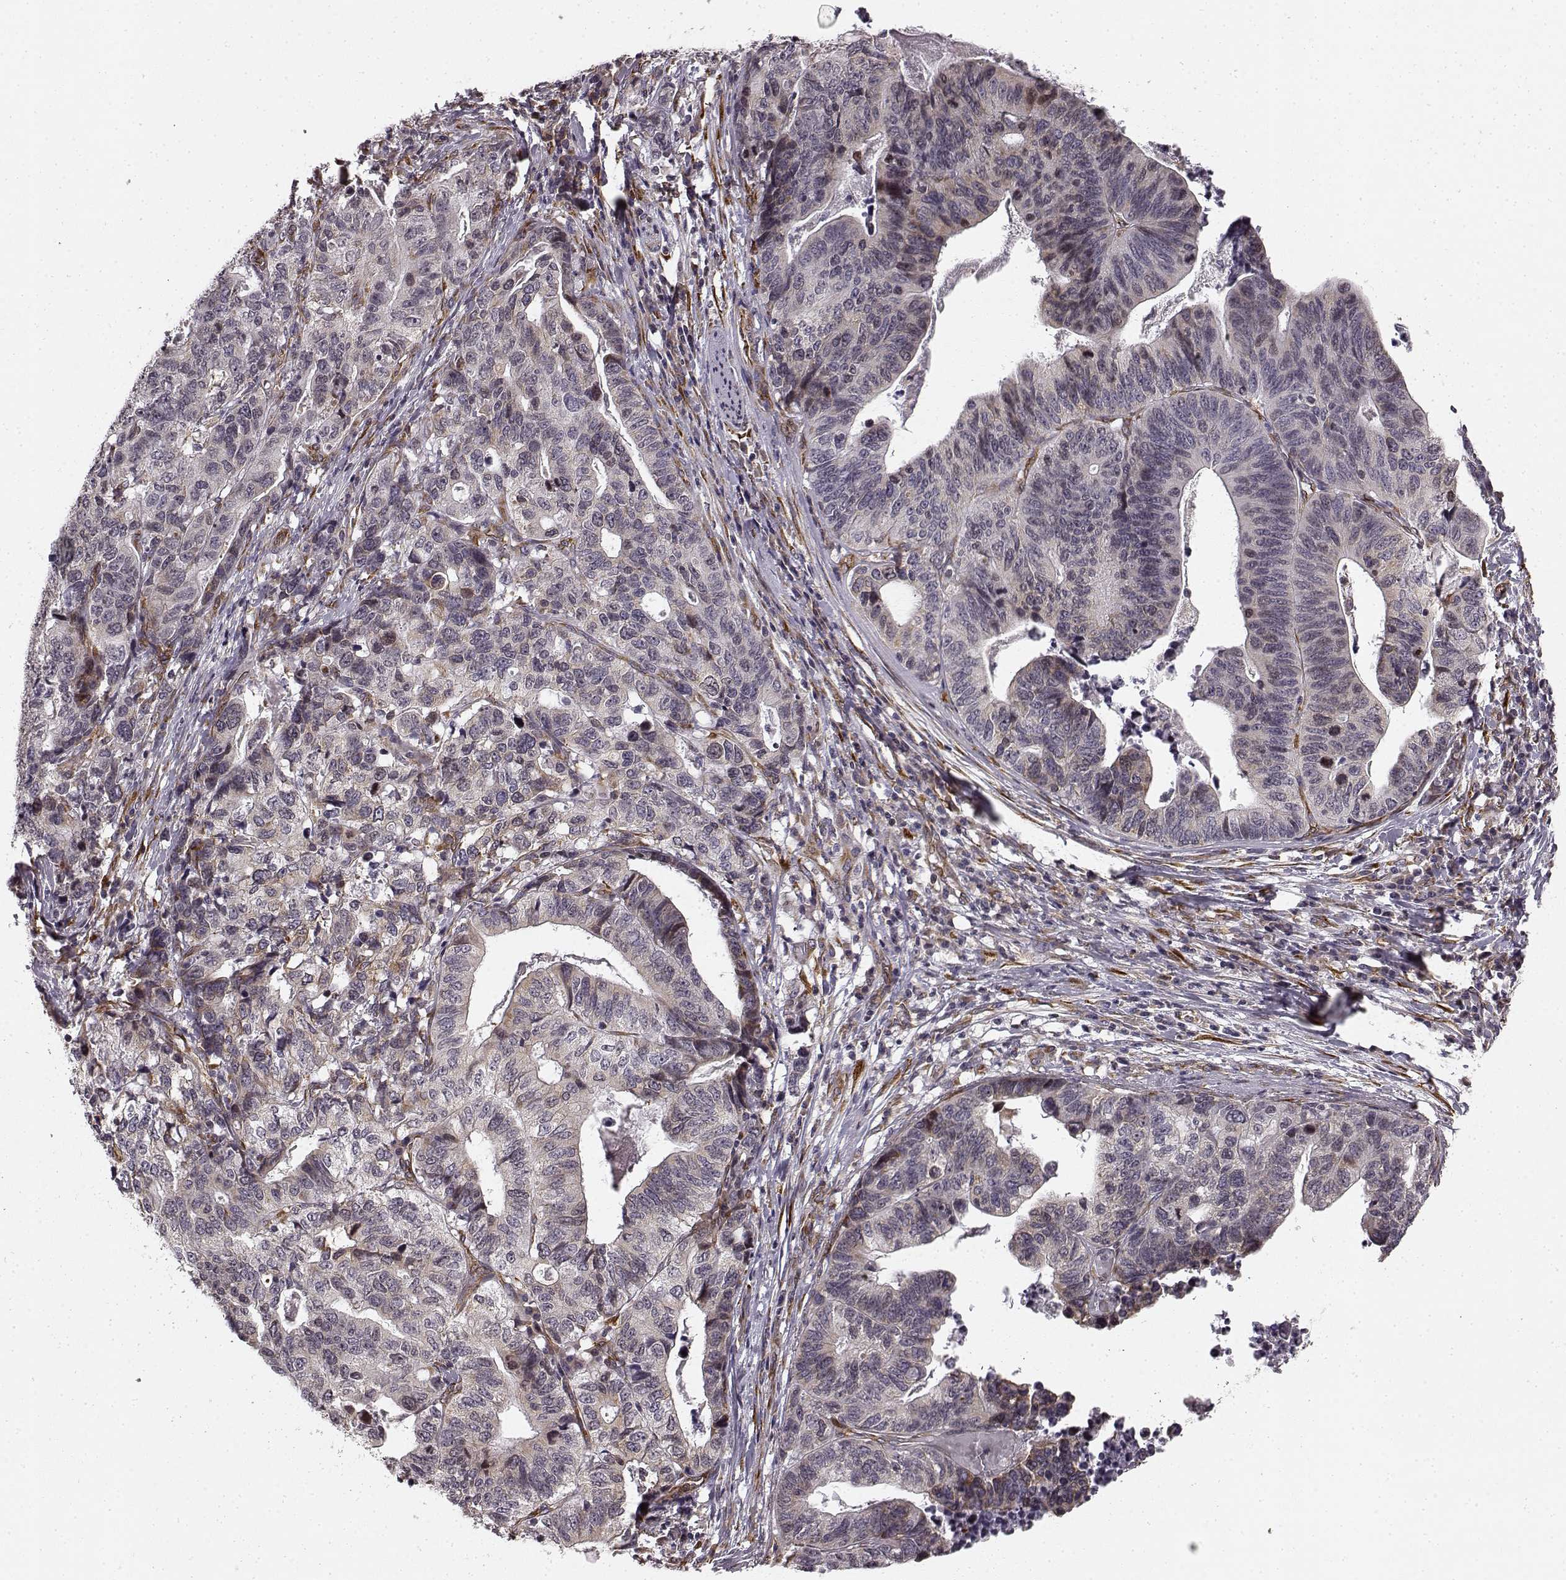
{"staining": {"intensity": "negative", "quantity": "none", "location": "none"}, "tissue": "stomach cancer", "cell_type": "Tumor cells", "image_type": "cancer", "snomed": [{"axis": "morphology", "description": "Adenocarcinoma, NOS"}, {"axis": "topography", "description": "Stomach, upper"}], "caption": "Human stomach cancer (adenocarcinoma) stained for a protein using immunohistochemistry exhibits no positivity in tumor cells.", "gene": "TMEM14A", "patient": {"sex": "female", "age": 67}}